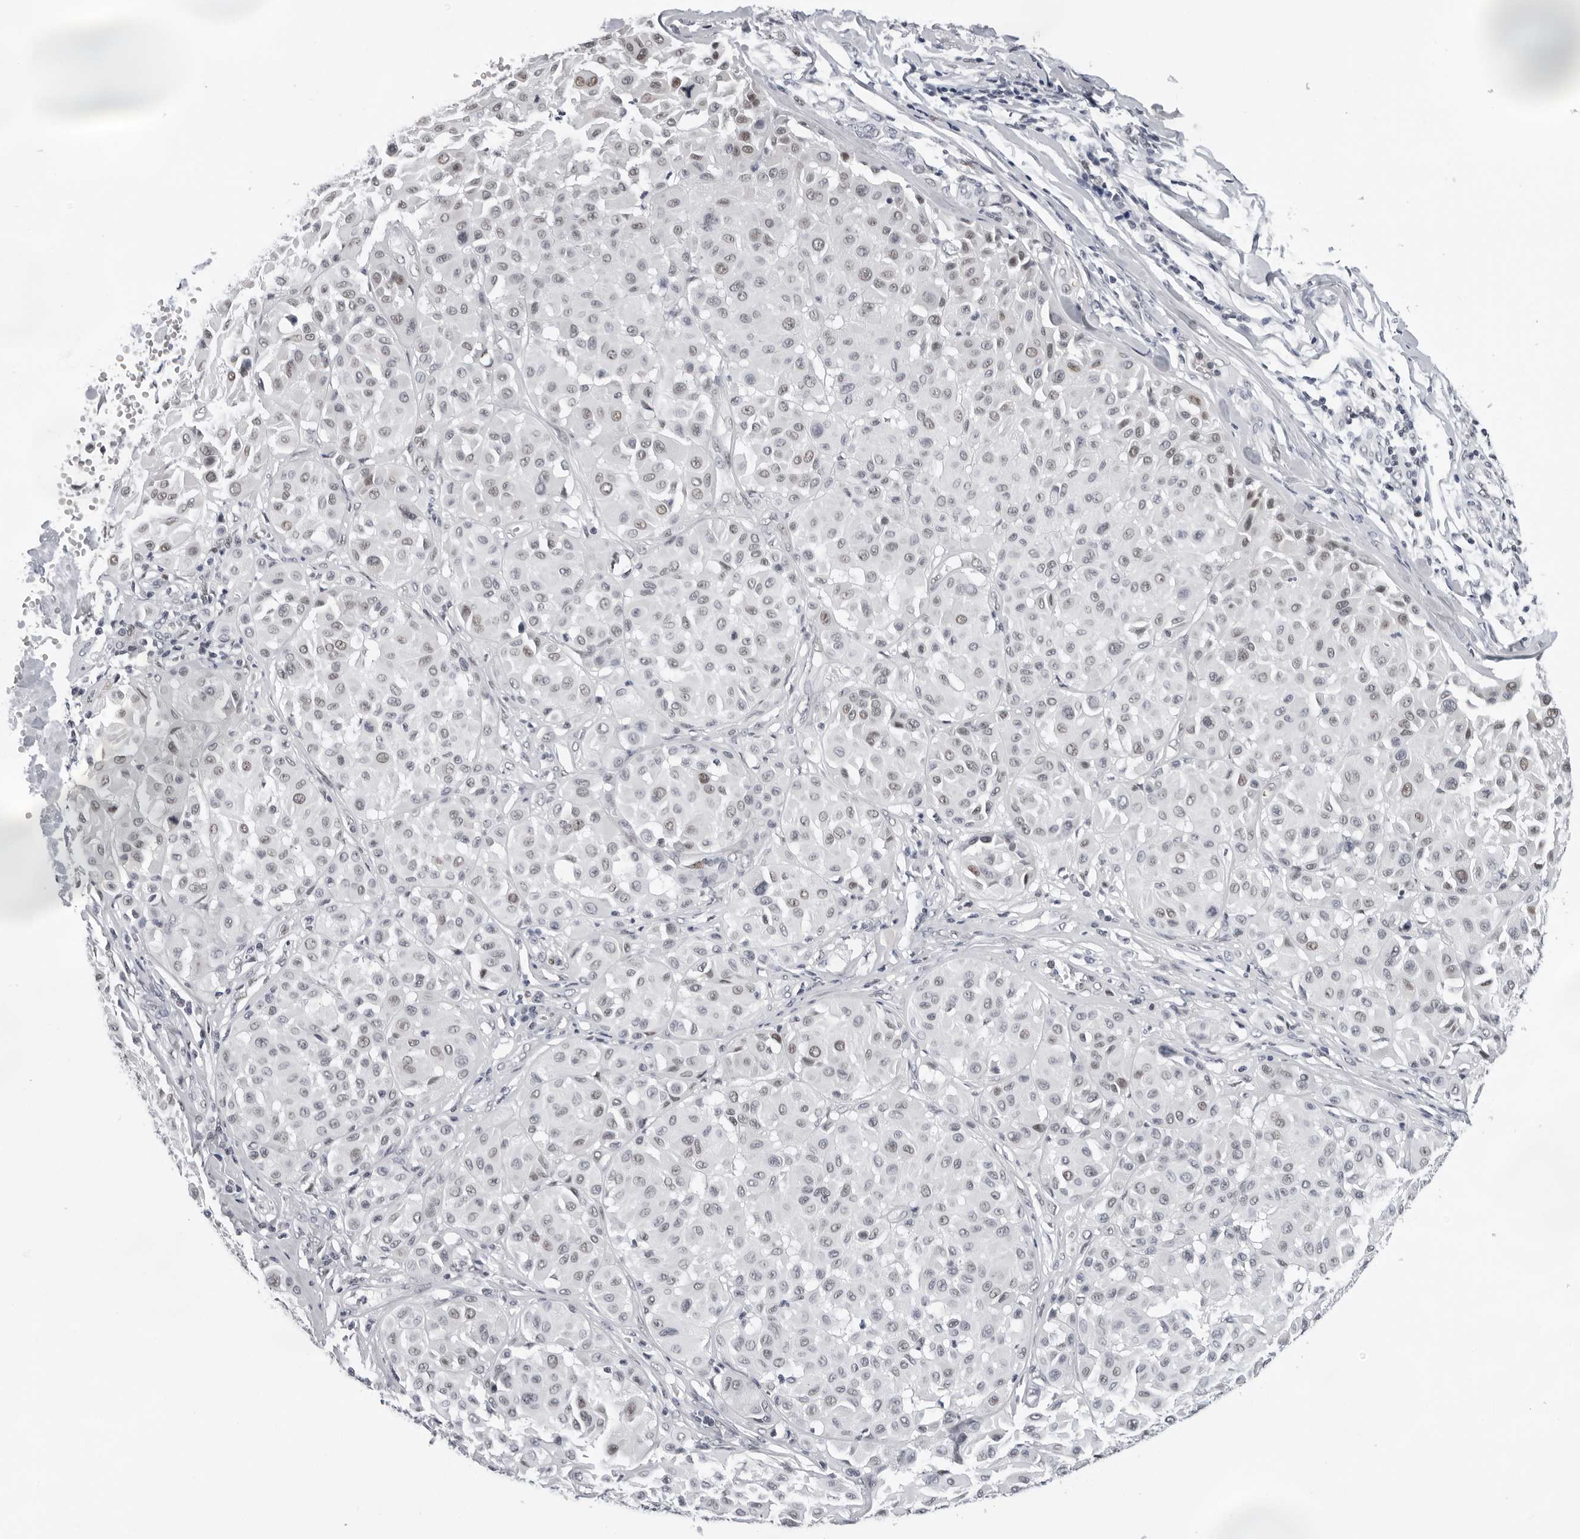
{"staining": {"intensity": "weak", "quantity": "<25%", "location": "nuclear"}, "tissue": "melanoma", "cell_type": "Tumor cells", "image_type": "cancer", "snomed": [{"axis": "morphology", "description": "Malignant melanoma, Metastatic site"}, {"axis": "topography", "description": "Soft tissue"}], "caption": "The histopathology image displays no staining of tumor cells in malignant melanoma (metastatic site). (DAB (3,3'-diaminobenzidine) immunohistochemistry visualized using brightfield microscopy, high magnification).", "gene": "USP1", "patient": {"sex": "male", "age": 41}}